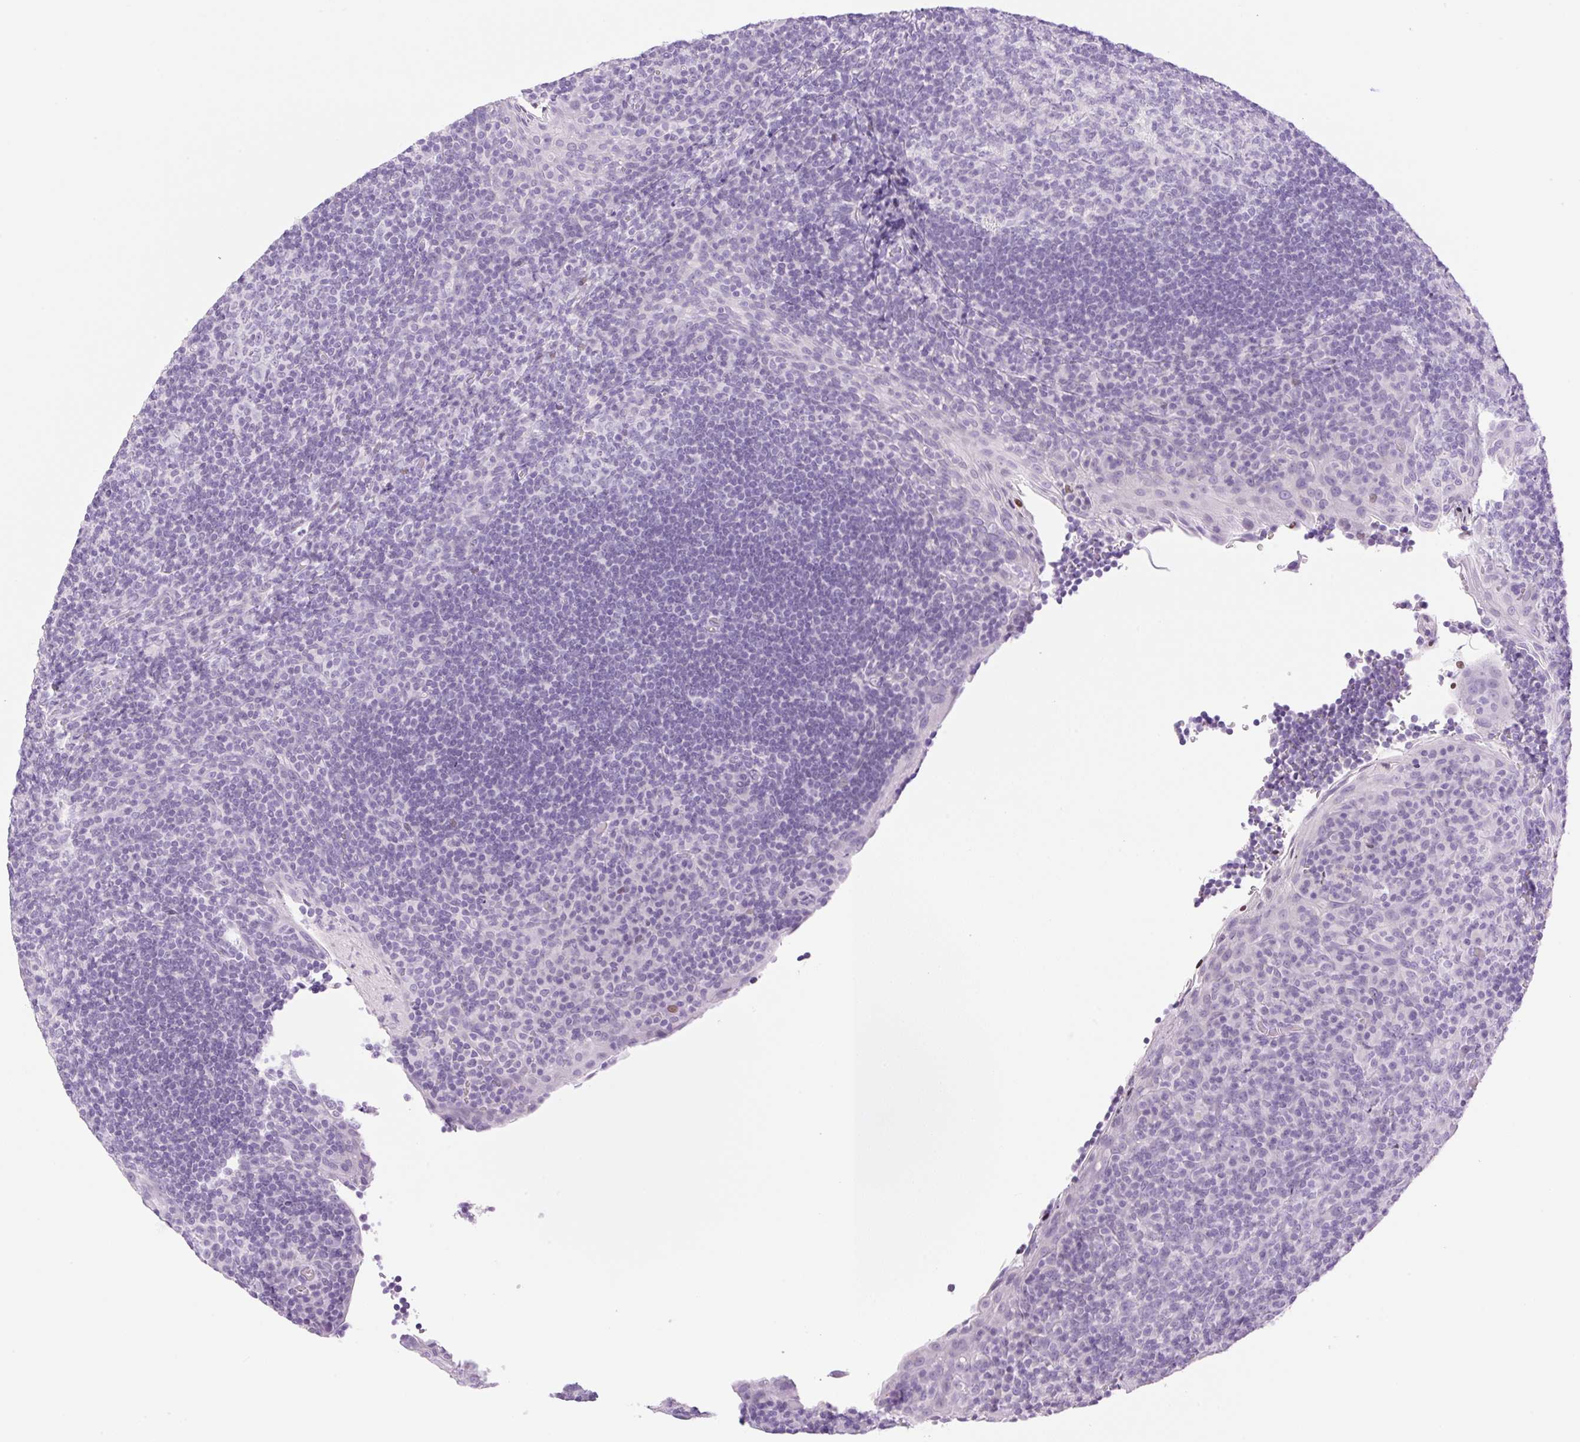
{"staining": {"intensity": "negative", "quantity": "none", "location": "none"}, "tissue": "tonsil", "cell_type": "Germinal center cells", "image_type": "normal", "snomed": [{"axis": "morphology", "description": "Normal tissue, NOS"}, {"axis": "topography", "description": "Tonsil"}], "caption": "DAB (3,3'-diaminobenzidine) immunohistochemical staining of unremarkable human tonsil exhibits no significant expression in germinal center cells. Nuclei are stained in blue.", "gene": "SP140L", "patient": {"sex": "male", "age": 17}}